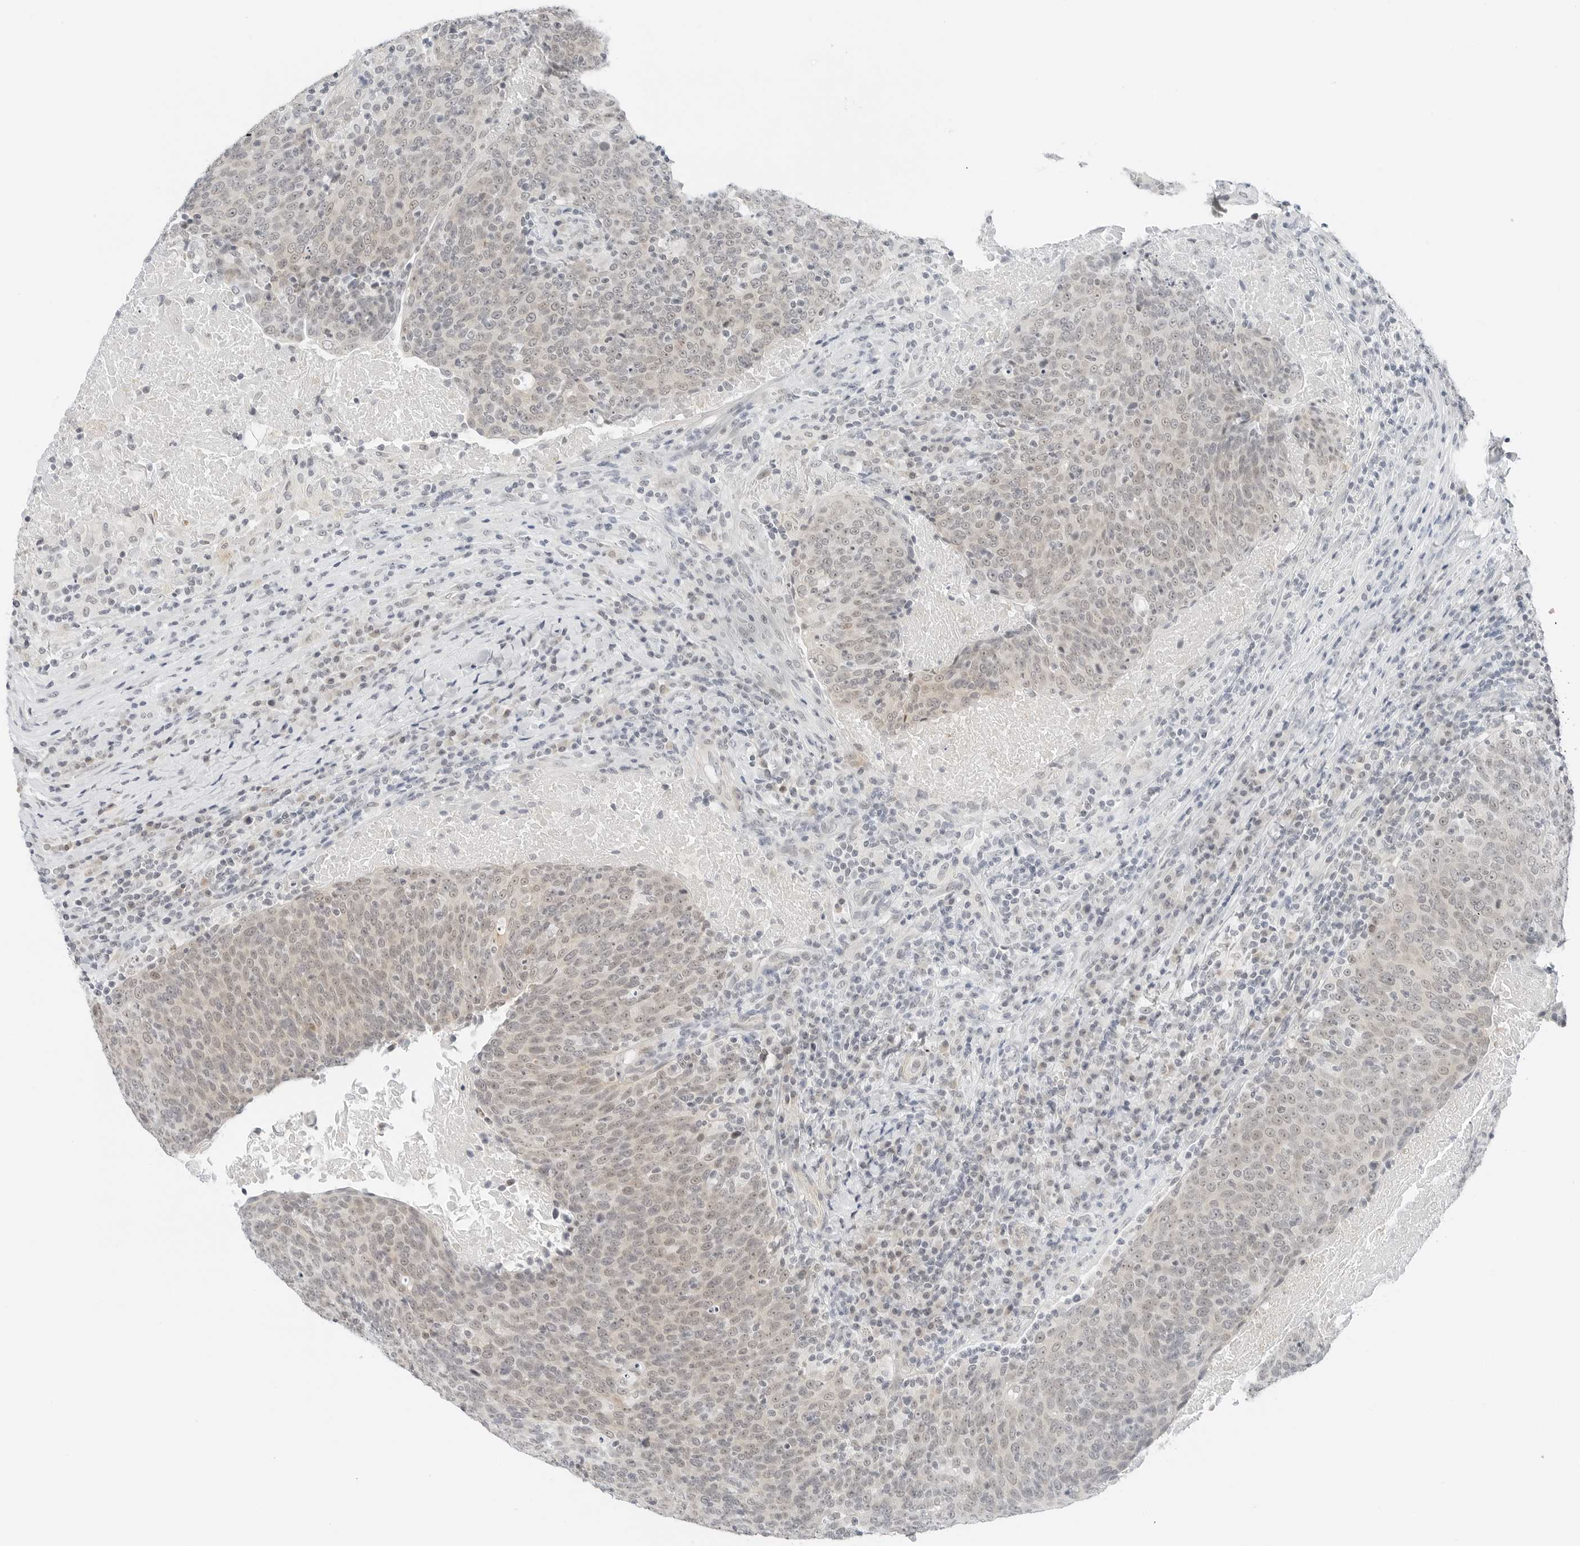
{"staining": {"intensity": "weak", "quantity": "25%-75%", "location": "nuclear"}, "tissue": "head and neck cancer", "cell_type": "Tumor cells", "image_type": "cancer", "snomed": [{"axis": "morphology", "description": "Squamous cell carcinoma, NOS"}, {"axis": "morphology", "description": "Squamous cell carcinoma, metastatic, NOS"}, {"axis": "topography", "description": "Lymph node"}, {"axis": "topography", "description": "Head-Neck"}], "caption": "A histopathology image showing weak nuclear staining in about 25%-75% of tumor cells in squamous cell carcinoma (head and neck), as visualized by brown immunohistochemical staining.", "gene": "CCSAP", "patient": {"sex": "male", "age": 62}}